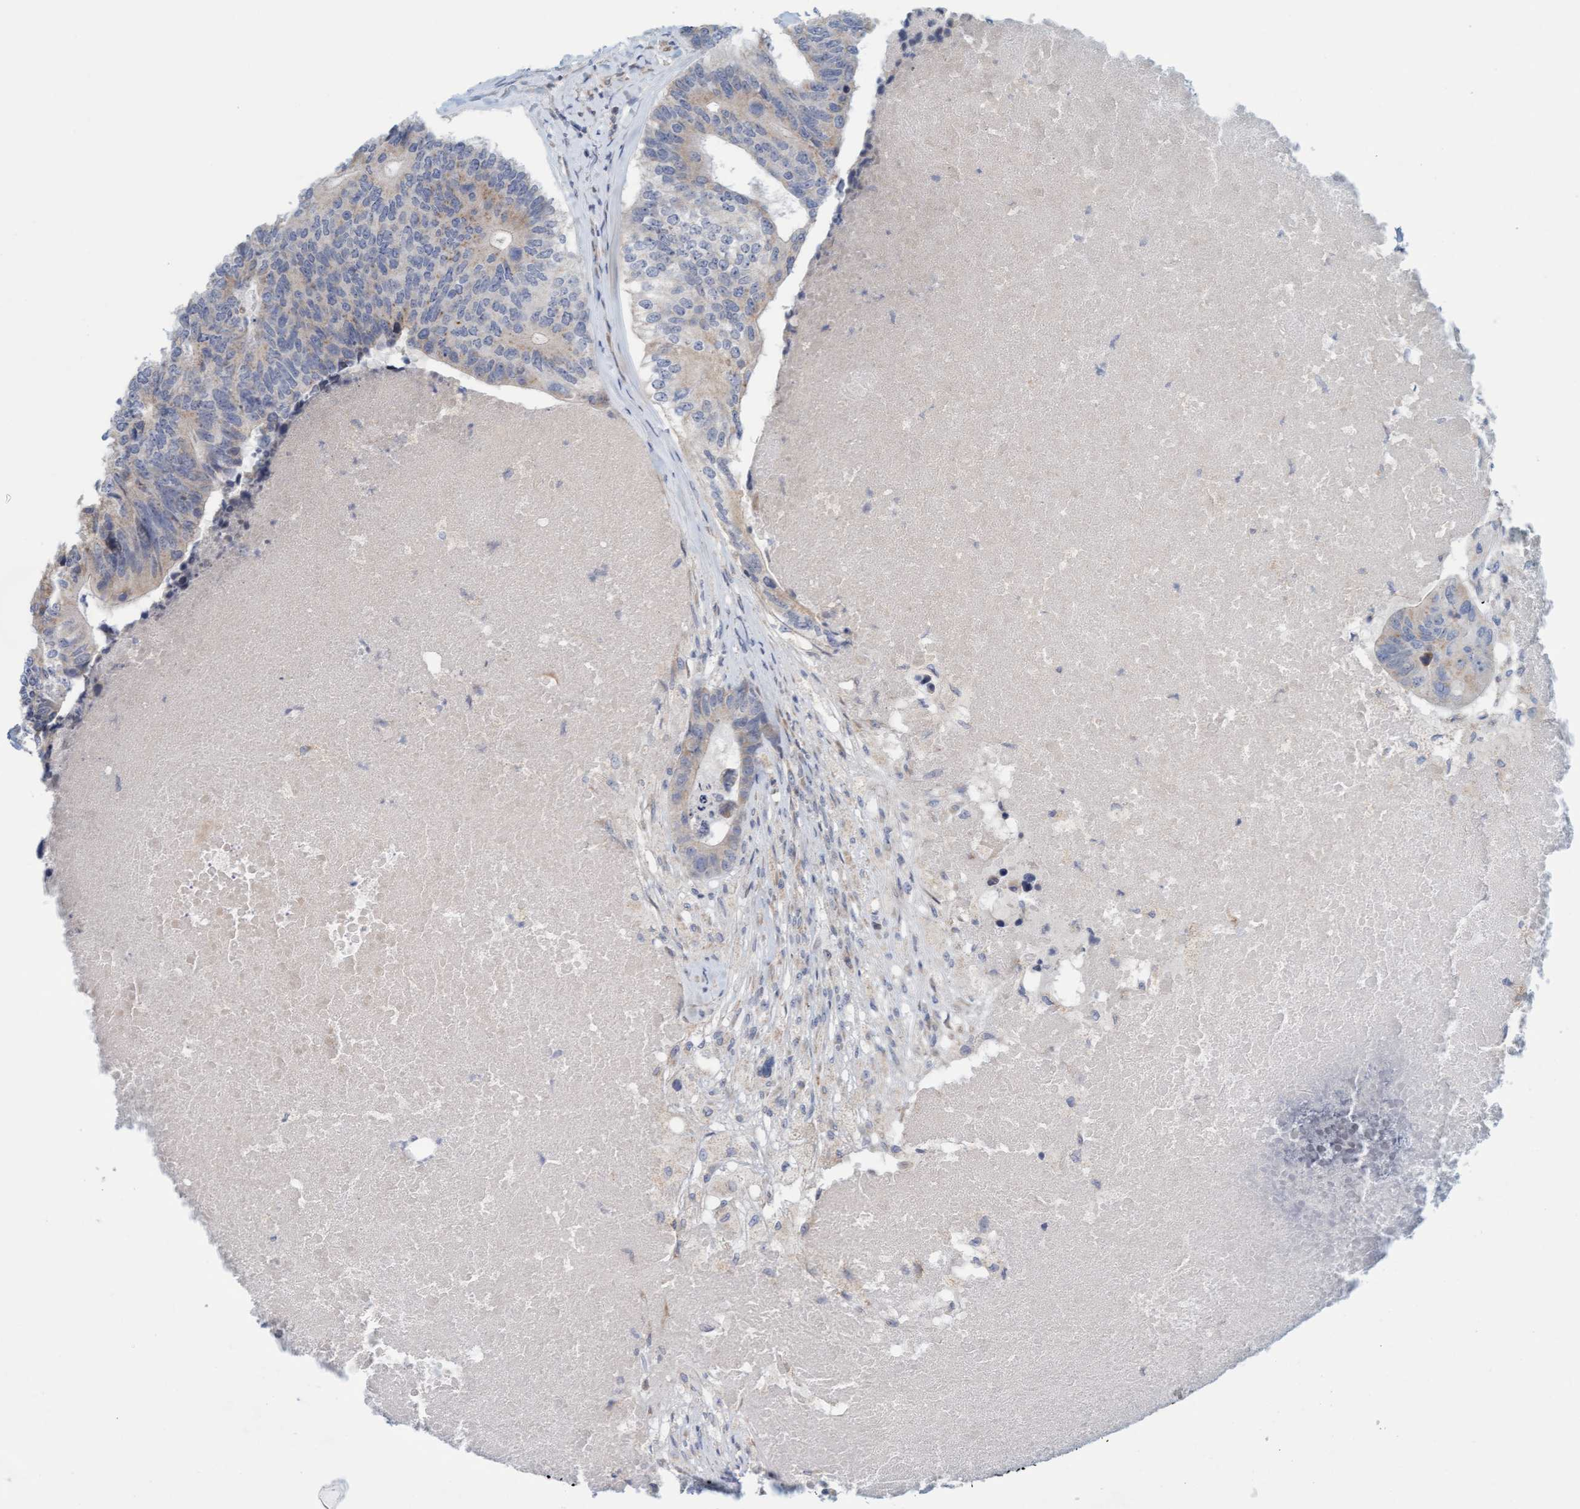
{"staining": {"intensity": "weak", "quantity": "<25%", "location": "cytoplasmic/membranous"}, "tissue": "colorectal cancer", "cell_type": "Tumor cells", "image_type": "cancer", "snomed": [{"axis": "morphology", "description": "Adenocarcinoma, NOS"}, {"axis": "topography", "description": "Colon"}], "caption": "Protein analysis of colorectal cancer reveals no significant staining in tumor cells.", "gene": "ZC3H3", "patient": {"sex": "female", "age": 67}}